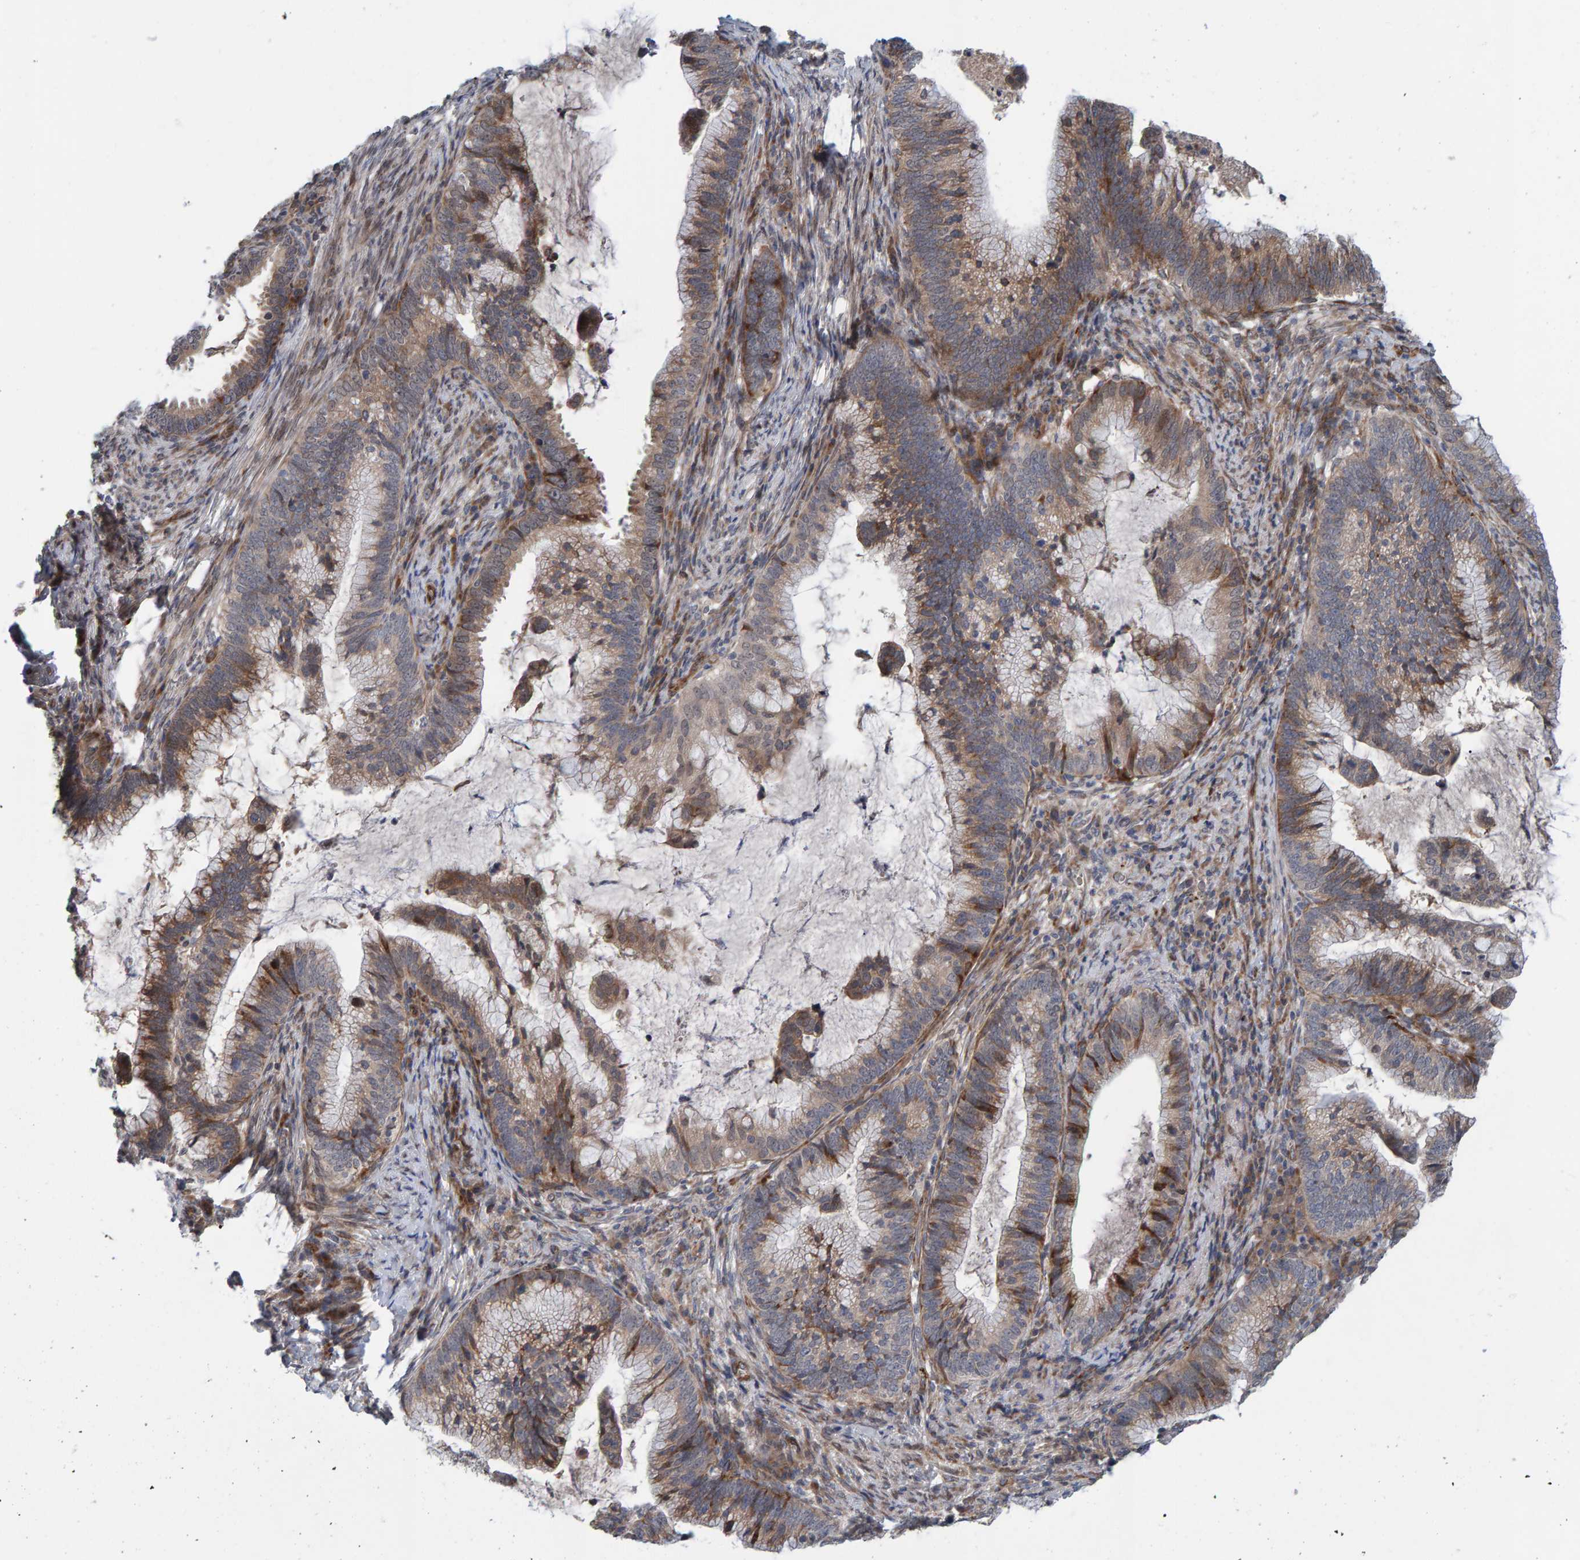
{"staining": {"intensity": "weak", "quantity": ">75%", "location": "cytoplasmic/membranous"}, "tissue": "cervical cancer", "cell_type": "Tumor cells", "image_type": "cancer", "snomed": [{"axis": "morphology", "description": "Adenocarcinoma, NOS"}, {"axis": "topography", "description": "Cervix"}], "caption": "Human adenocarcinoma (cervical) stained for a protein (brown) displays weak cytoplasmic/membranous positive expression in about >75% of tumor cells.", "gene": "MFSD6L", "patient": {"sex": "female", "age": 36}}